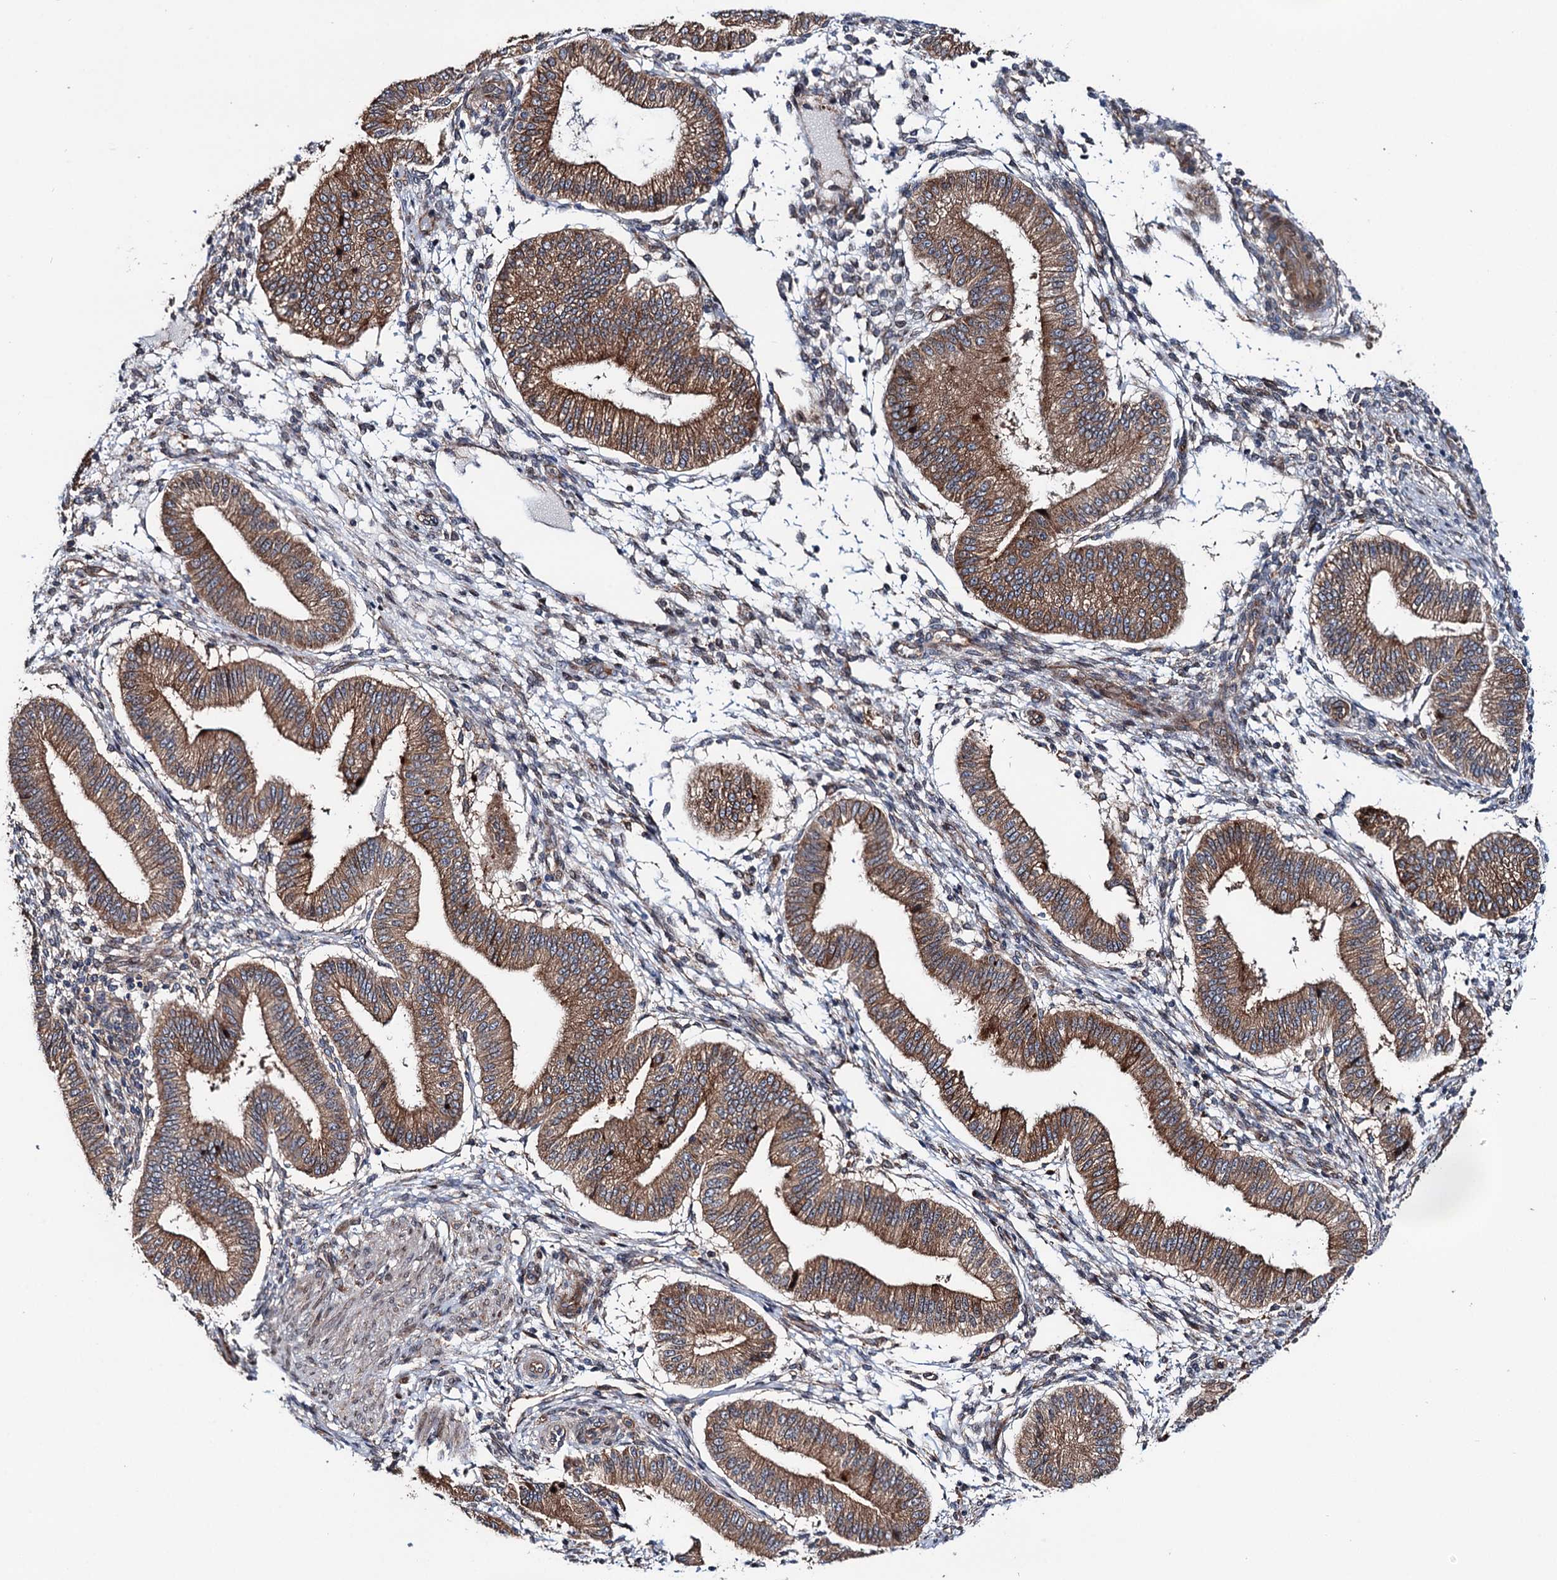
{"staining": {"intensity": "moderate", "quantity": "<25%", "location": "cytoplasmic/membranous"}, "tissue": "endometrium", "cell_type": "Cells in endometrial stroma", "image_type": "normal", "snomed": [{"axis": "morphology", "description": "Normal tissue, NOS"}, {"axis": "topography", "description": "Endometrium"}], "caption": "Immunohistochemical staining of unremarkable human endometrium demonstrates moderate cytoplasmic/membranous protein expression in about <25% of cells in endometrial stroma.", "gene": "PTDSS2", "patient": {"sex": "female", "age": 39}}